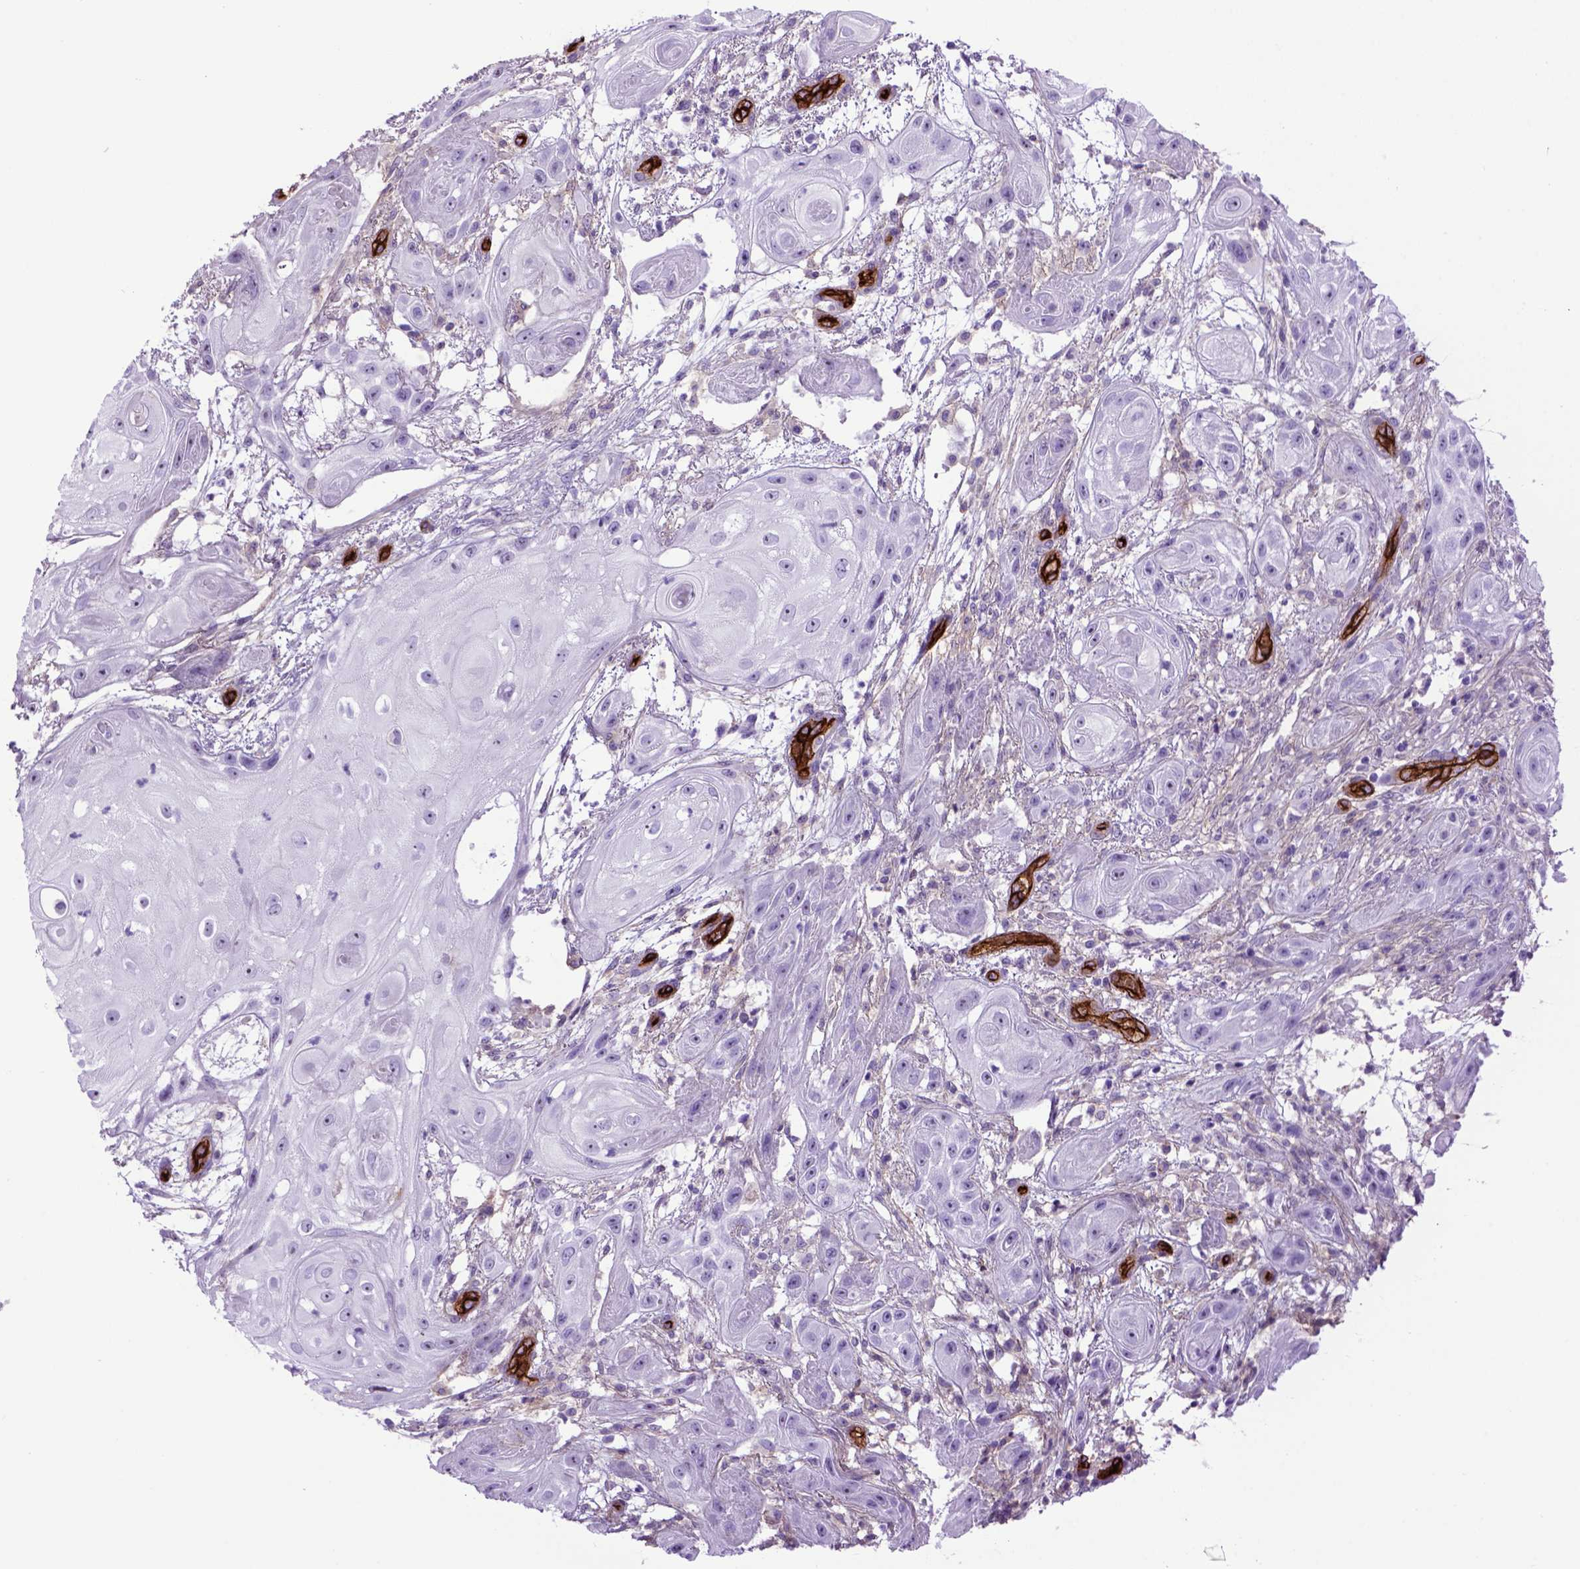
{"staining": {"intensity": "negative", "quantity": "none", "location": "none"}, "tissue": "skin cancer", "cell_type": "Tumor cells", "image_type": "cancer", "snomed": [{"axis": "morphology", "description": "Squamous cell carcinoma, NOS"}, {"axis": "topography", "description": "Skin"}], "caption": "High magnification brightfield microscopy of skin squamous cell carcinoma stained with DAB (3,3'-diaminobenzidine) (brown) and counterstained with hematoxylin (blue): tumor cells show no significant positivity.", "gene": "ENG", "patient": {"sex": "male", "age": 62}}